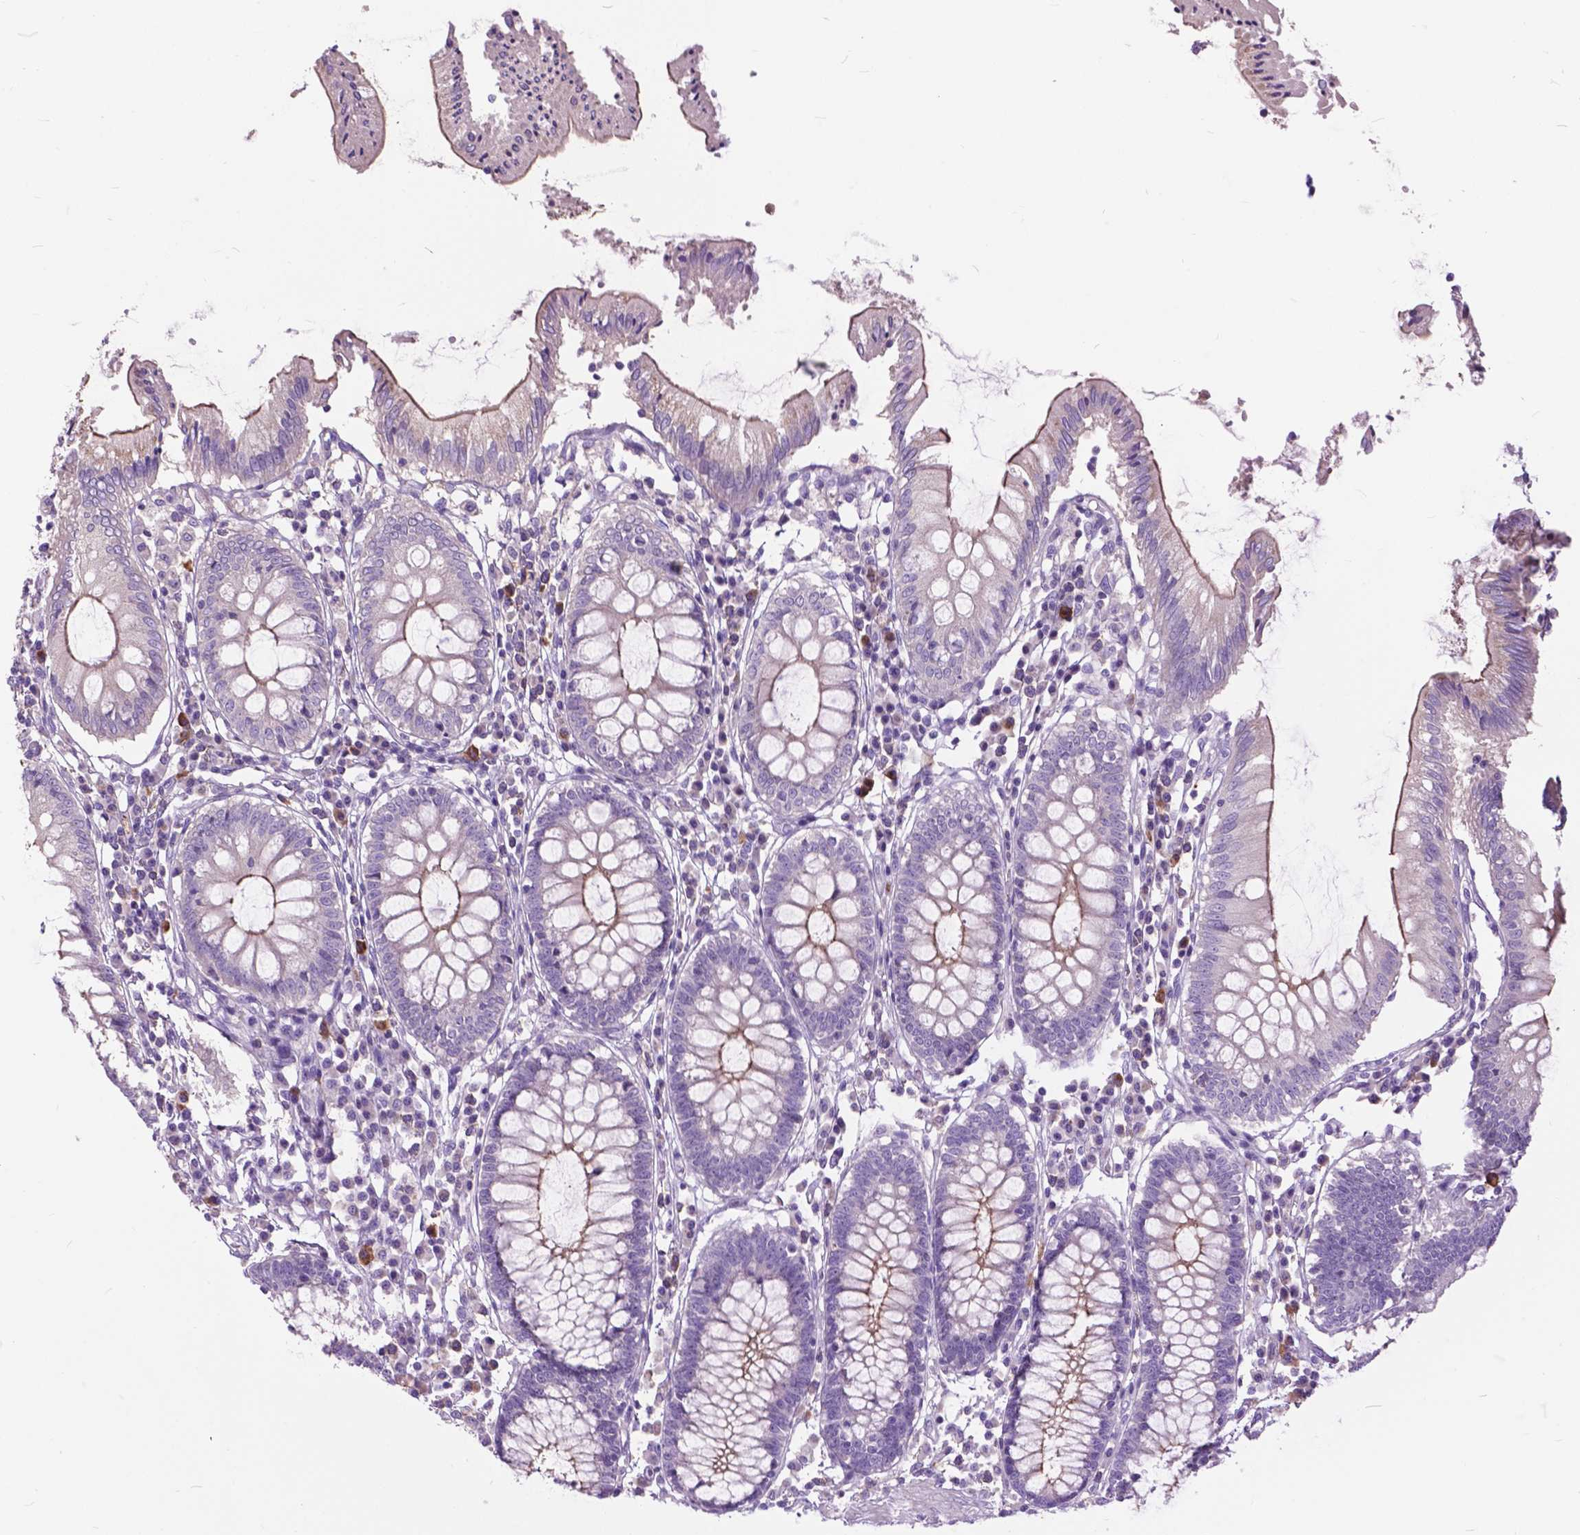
{"staining": {"intensity": "negative", "quantity": "none", "location": "none"}, "tissue": "colon", "cell_type": "Endothelial cells", "image_type": "normal", "snomed": [{"axis": "morphology", "description": "Normal tissue, NOS"}, {"axis": "morphology", "description": "Adenocarcinoma, NOS"}, {"axis": "topography", "description": "Colon"}], "caption": "Immunohistochemistry (IHC) photomicrograph of benign human colon stained for a protein (brown), which shows no staining in endothelial cells.", "gene": "PRR35", "patient": {"sex": "male", "age": 83}}